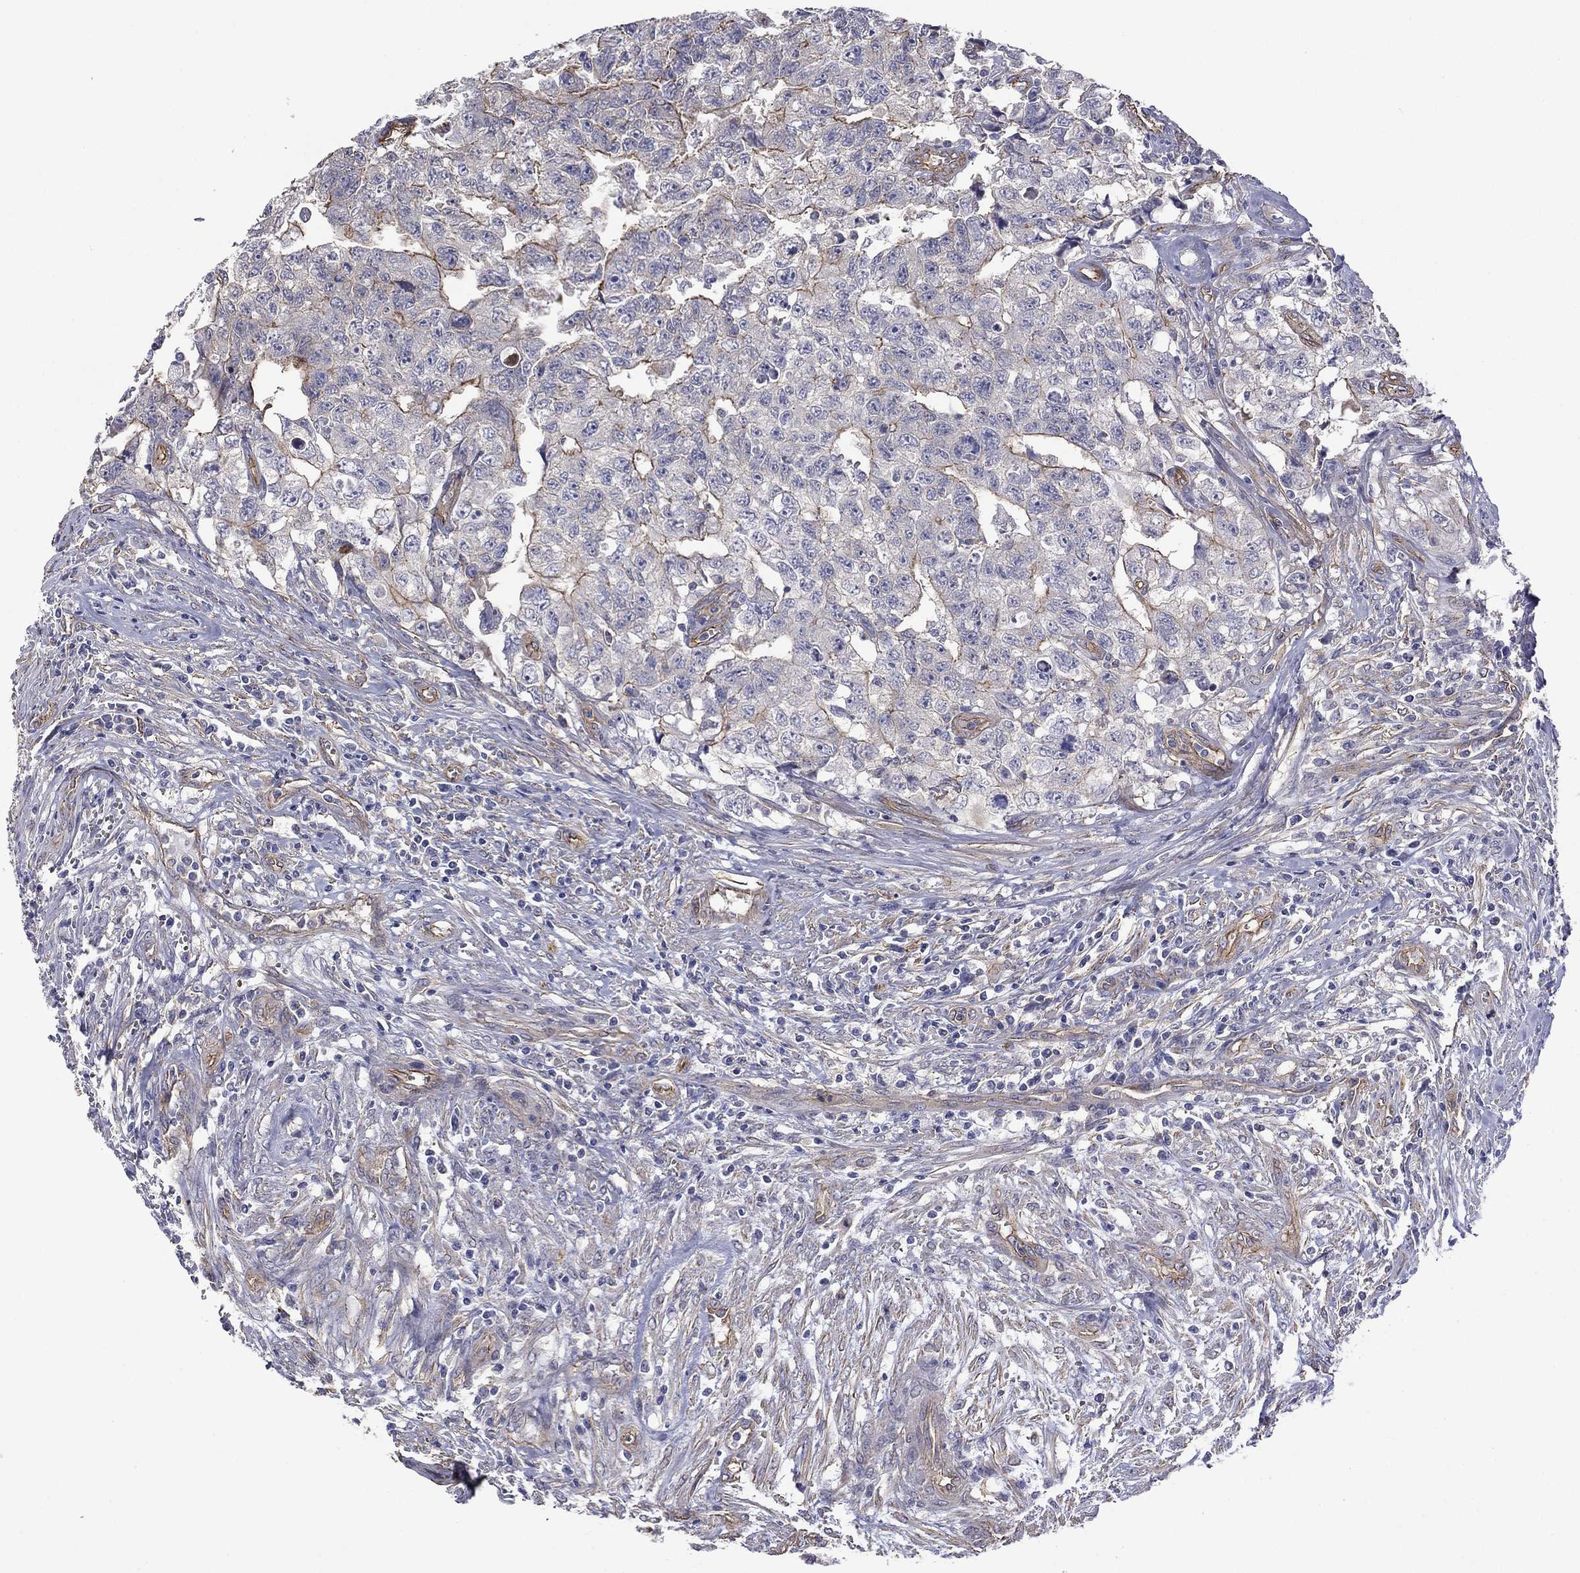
{"staining": {"intensity": "moderate", "quantity": "25%-75%", "location": "cytoplasmic/membranous"}, "tissue": "testis cancer", "cell_type": "Tumor cells", "image_type": "cancer", "snomed": [{"axis": "morphology", "description": "Carcinoma, Embryonal, NOS"}, {"axis": "topography", "description": "Testis"}], "caption": "Embryonal carcinoma (testis) stained with a protein marker demonstrates moderate staining in tumor cells.", "gene": "TCHH", "patient": {"sex": "male", "age": 24}}